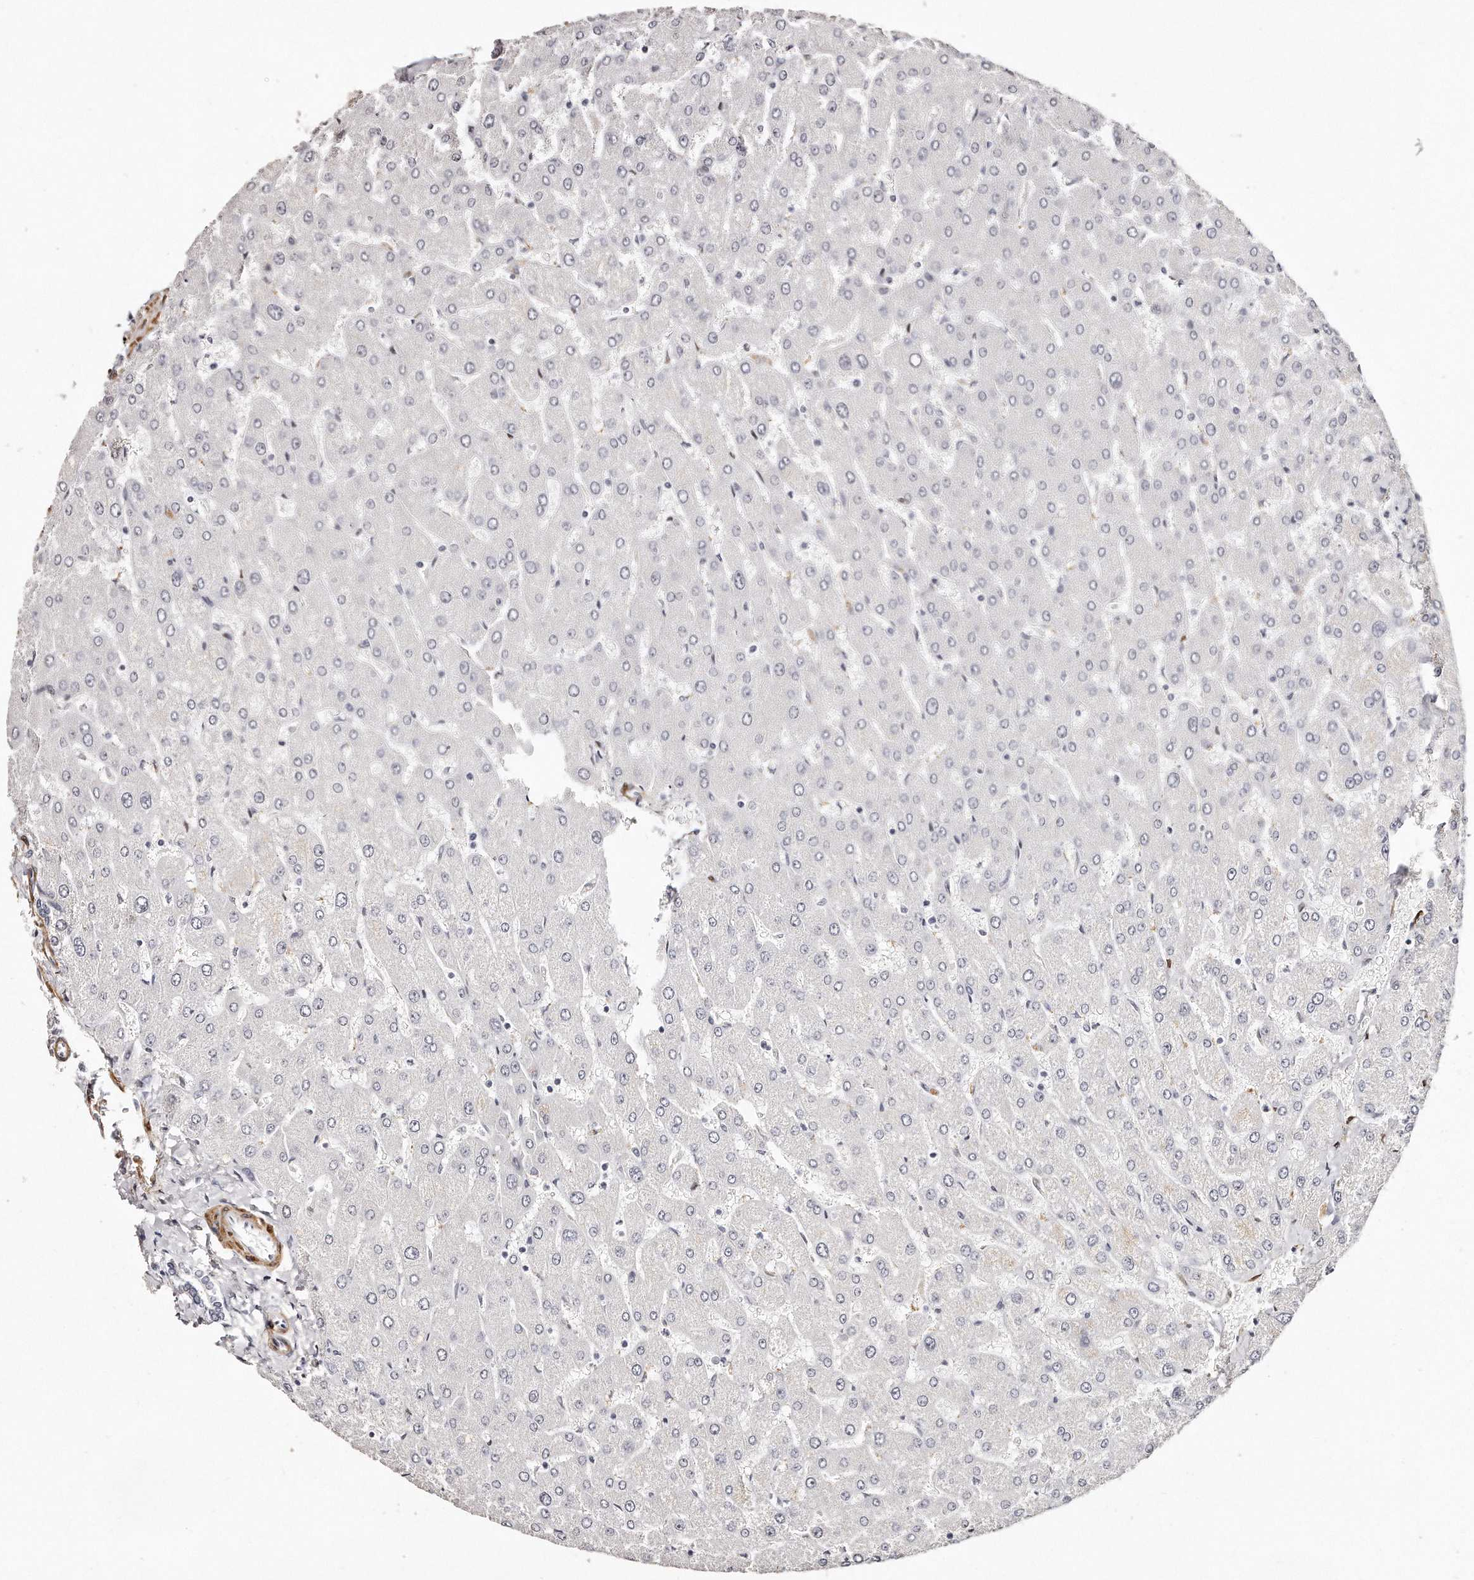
{"staining": {"intensity": "negative", "quantity": "none", "location": "none"}, "tissue": "liver", "cell_type": "Cholangiocytes", "image_type": "normal", "snomed": [{"axis": "morphology", "description": "Normal tissue, NOS"}, {"axis": "topography", "description": "Liver"}], "caption": "Cholangiocytes are negative for brown protein staining in benign liver. (Stains: DAB immunohistochemistry with hematoxylin counter stain, Microscopy: brightfield microscopy at high magnification).", "gene": "LMOD1", "patient": {"sex": "male", "age": 55}}